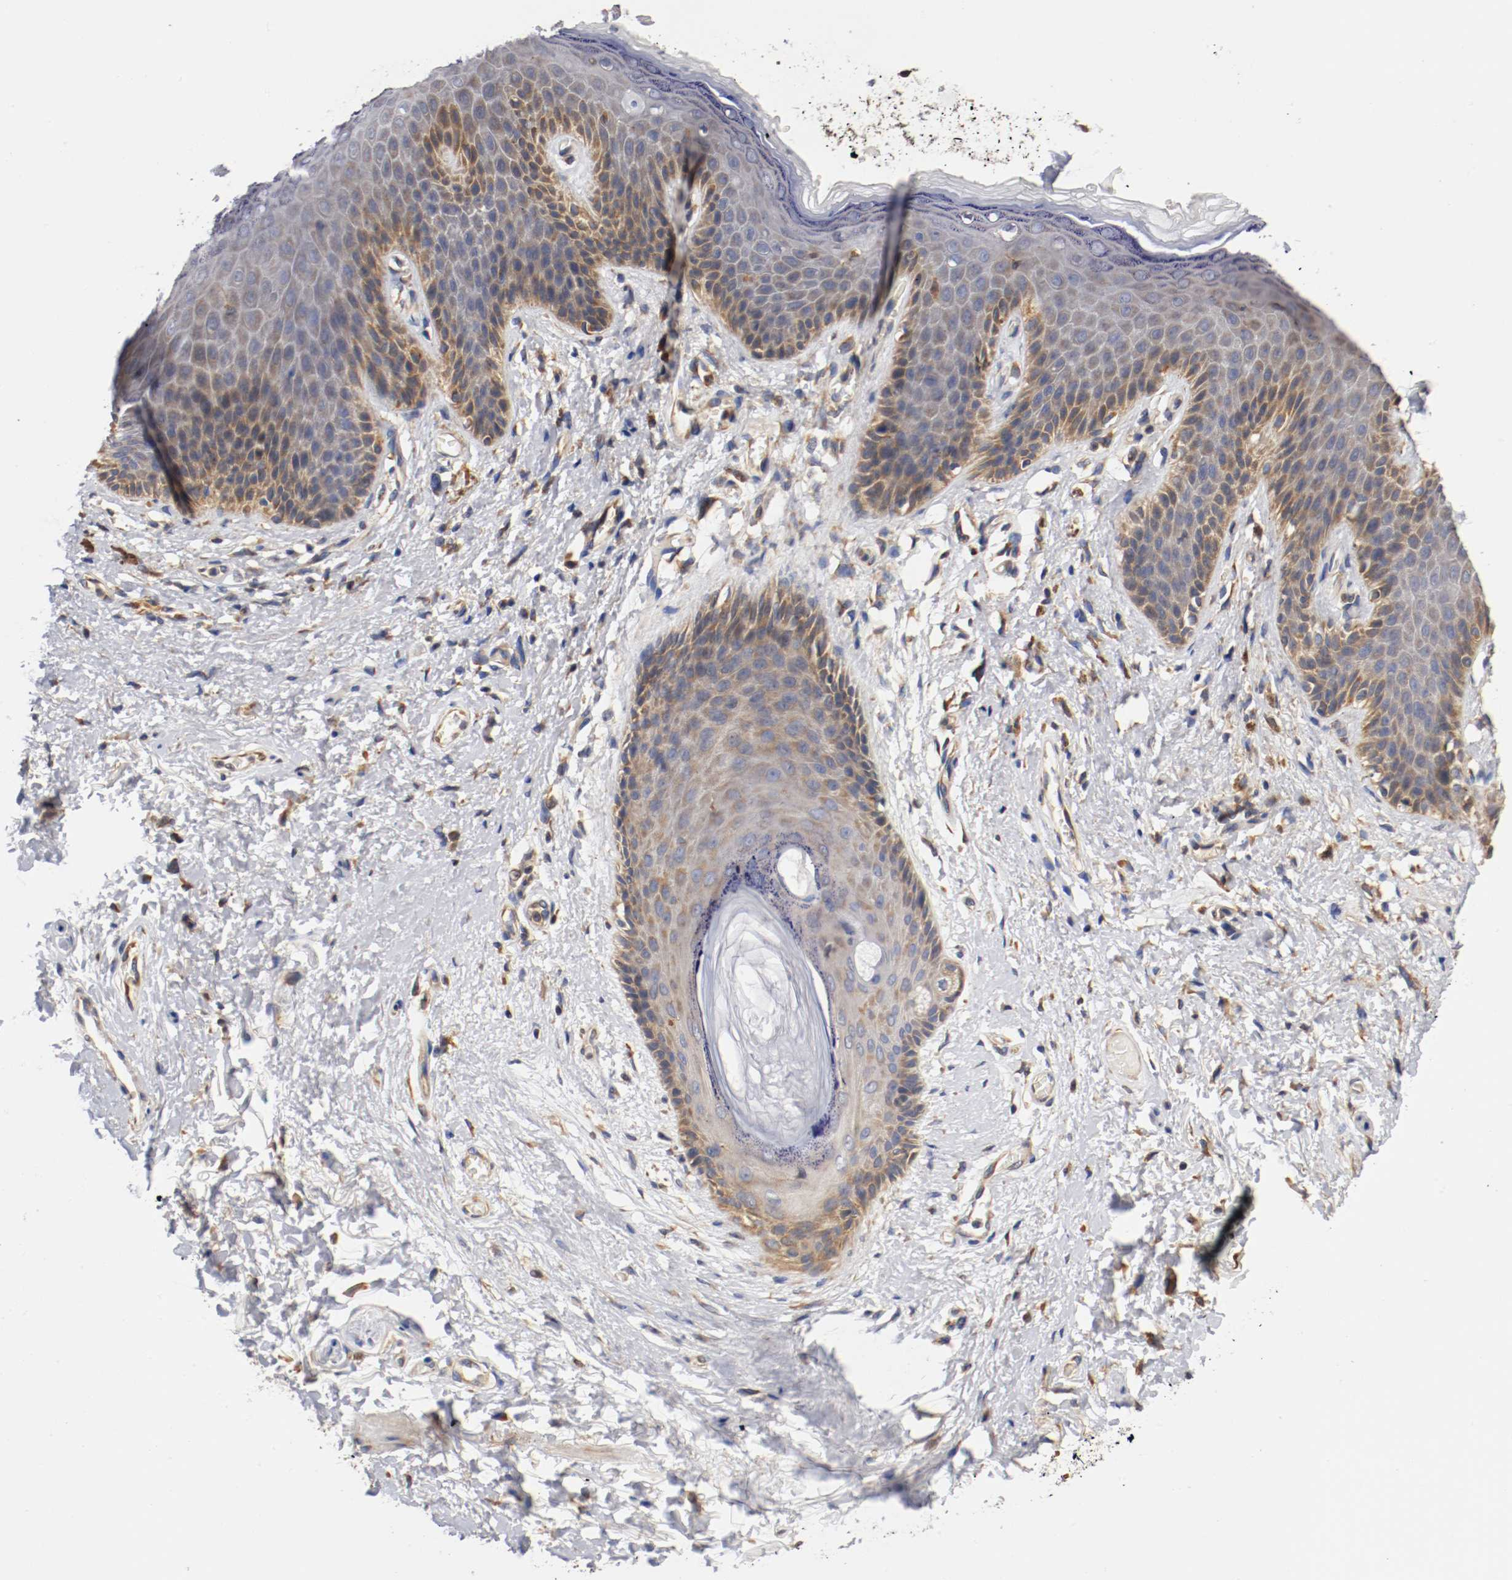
{"staining": {"intensity": "weak", "quantity": "25%-75%", "location": "cytoplasmic/membranous"}, "tissue": "skin", "cell_type": "Epidermal cells", "image_type": "normal", "snomed": [{"axis": "morphology", "description": "Normal tissue, NOS"}, {"axis": "topography", "description": "Anal"}], "caption": "Epidermal cells display weak cytoplasmic/membranous positivity in about 25%-75% of cells in benign skin. (Stains: DAB (3,3'-diaminobenzidine) in brown, nuclei in blue, Microscopy: brightfield microscopy at high magnification).", "gene": "TNFSF12", "patient": {"sex": "female", "age": 46}}